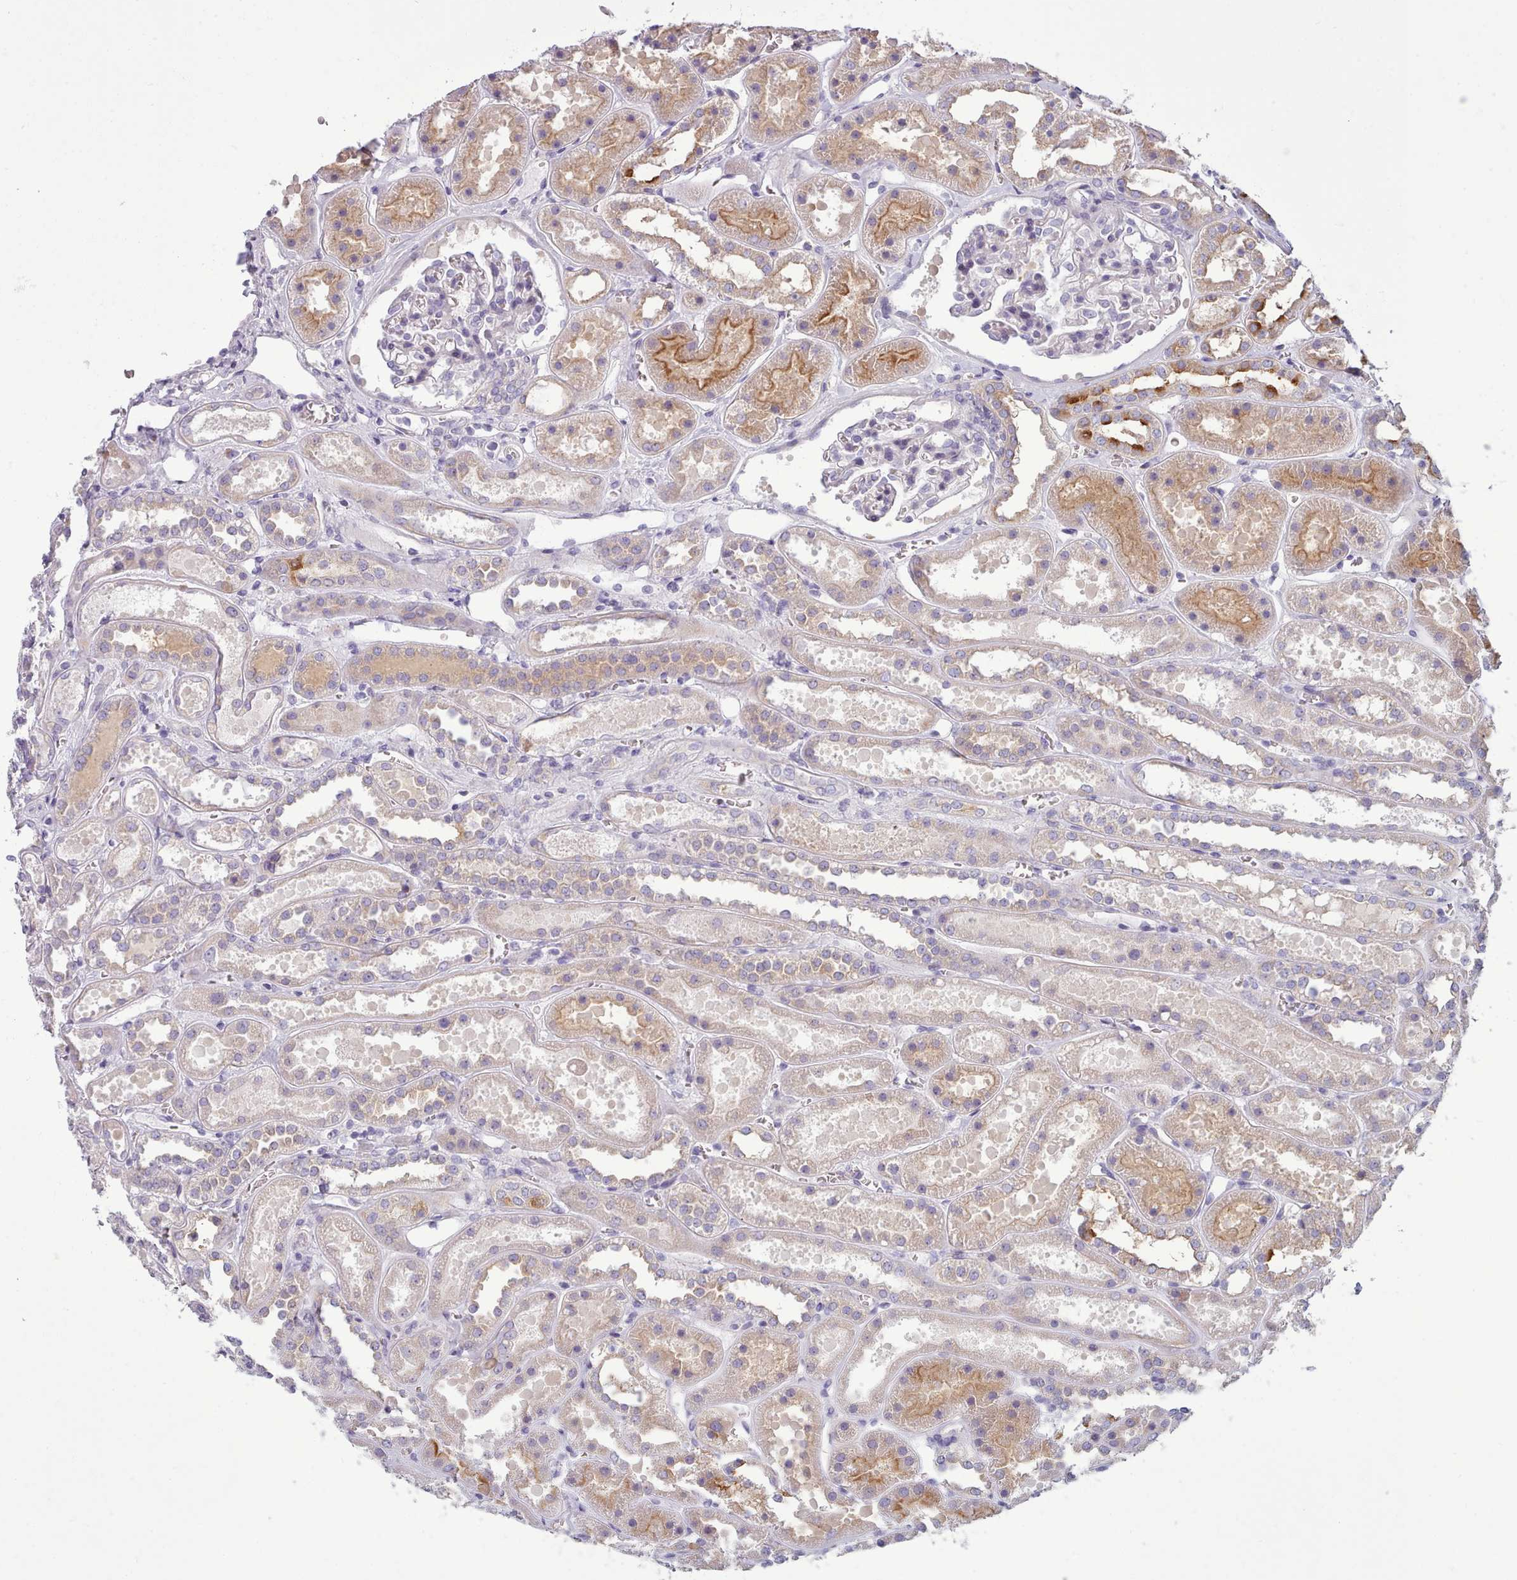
{"staining": {"intensity": "negative", "quantity": "none", "location": "none"}, "tissue": "kidney", "cell_type": "Cells in glomeruli", "image_type": "normal", "snomed": [{"axis": "morphology", "description": "Normal tissue, NOS"}, {"axis": "topography", "description": "Kidney"}], "caption": "A micrograph of kidney stained for a protein exhibits no brown staining in cells in glomeruli.", "gene": "MYRFL", "patient": {"sex": "female", "age": 41}}